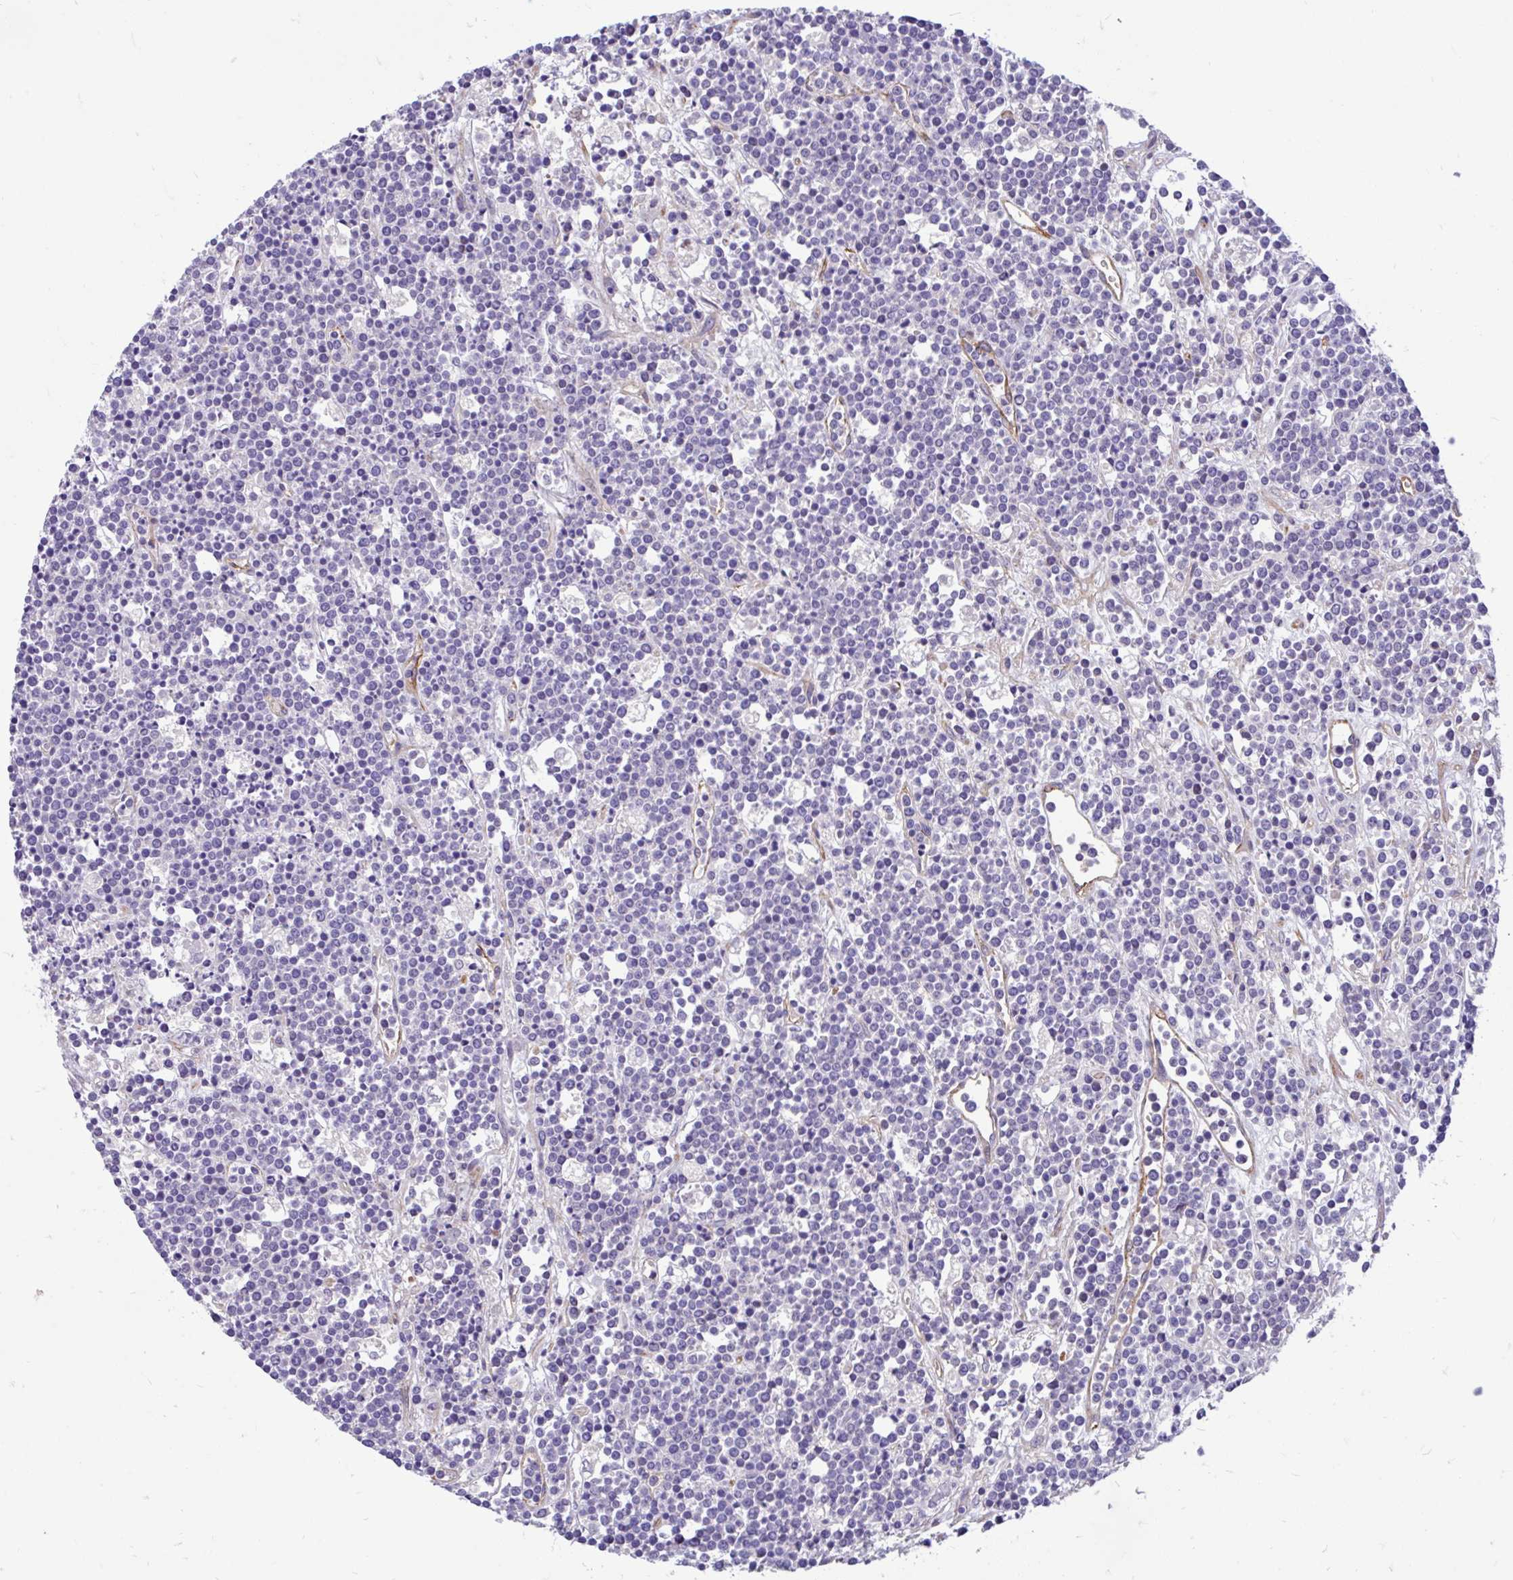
{"staining": {"intensity": "negative", "quantity": "none", "location": "none"}, "tissue": "lymphoma", "cell_type": "Tumor cells", "image_type": "cancer", "snomed": [{"axis": "morphology", "description": "Malignant lymphoma, non-Hodgkin's type, High grade"}, {"axis": "topography", "description": "Ovary"}], "caption": "A high-resolution photomicrograph shows immunohistochemistry (IHC) staining of high-grade malignant lymphoma, non-Hodgkin's type, which demonstrates no significant positivity in tumor cells. (DAB IHC with hematoxylin counter stain).", "gene": "ESPNL", "patient": {"sex": "female", "age": 56}}